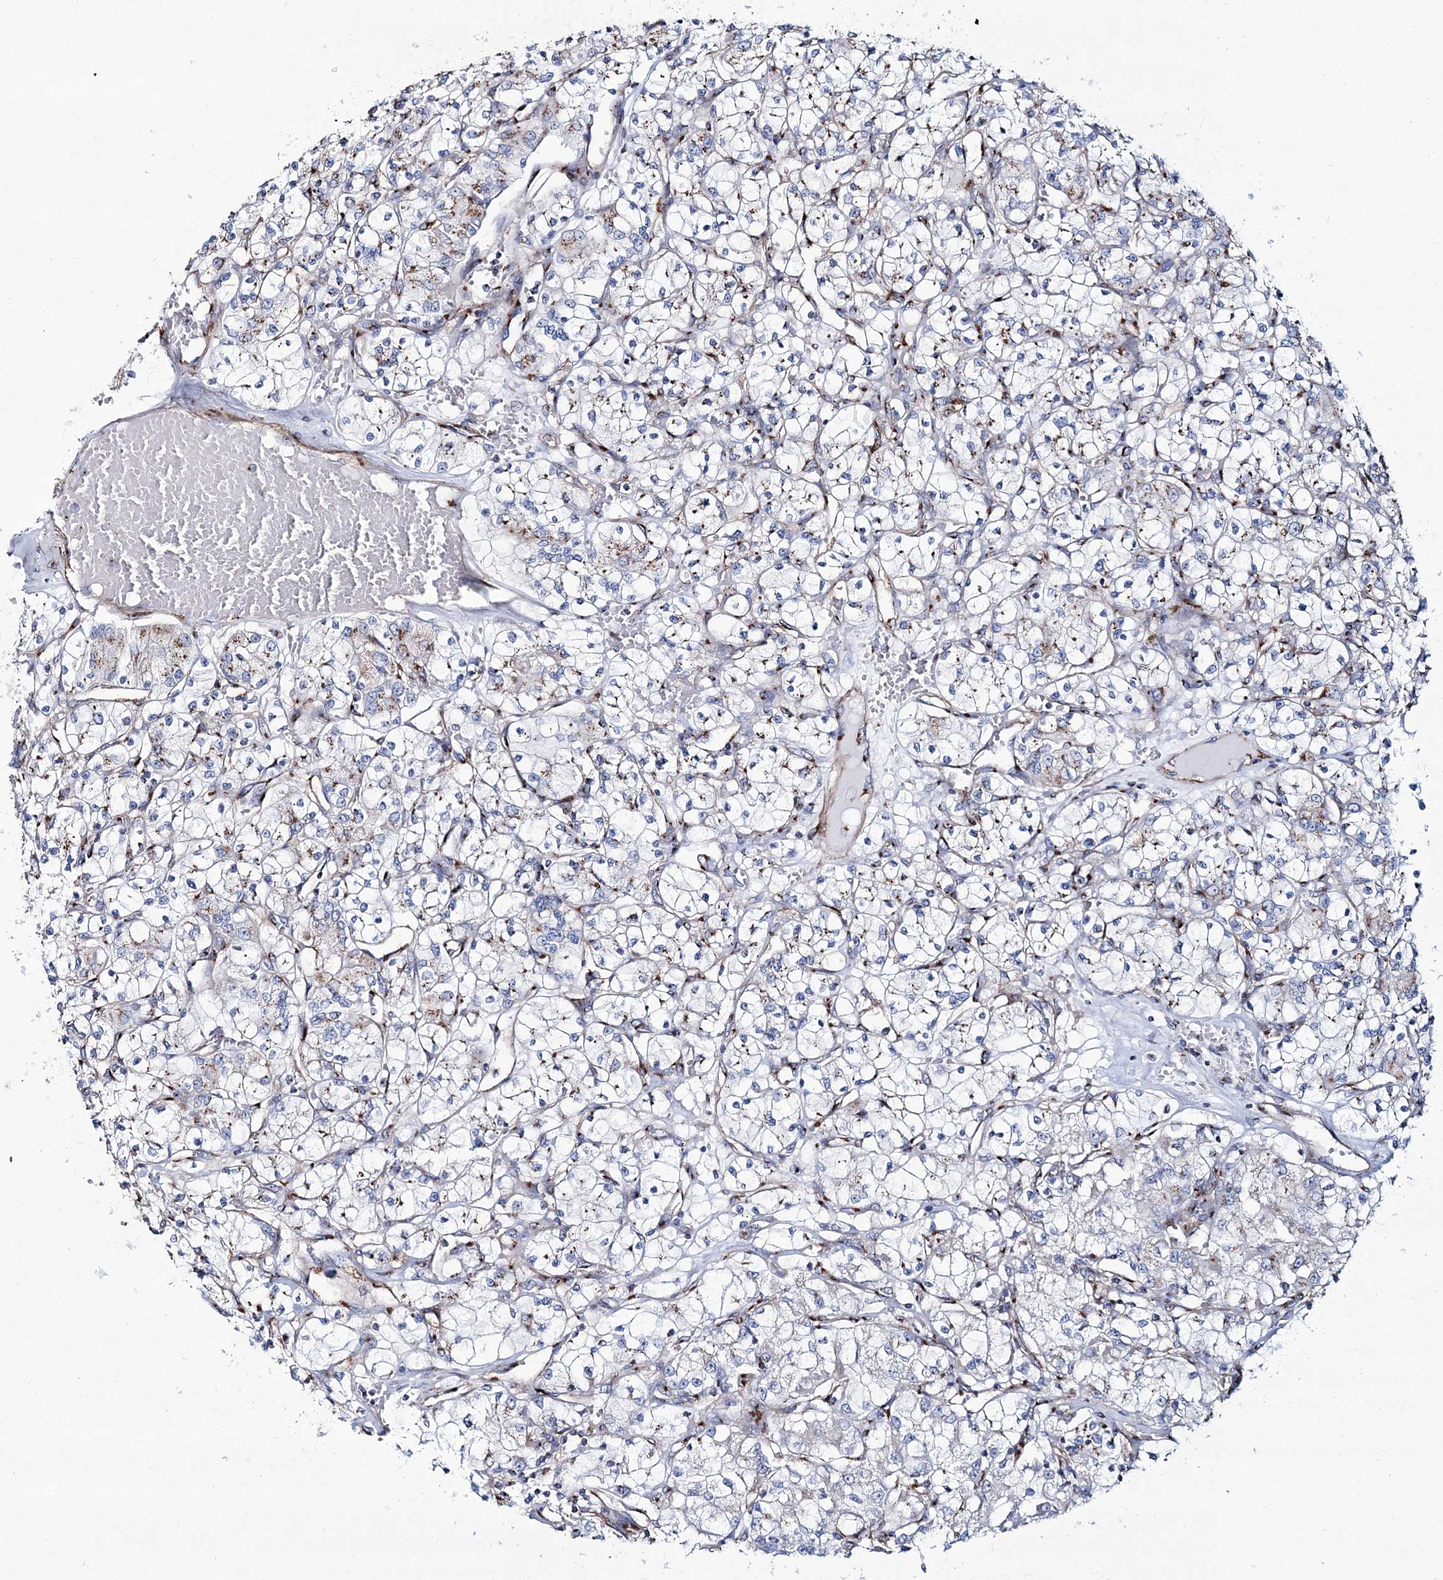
{"staining": {"intensity": "moderate", "quantity": "25%-75%", "location": "cytoplasmic/membranous"}, "tissue": "renal cancer", "cell_type": "Tumor cells", "image_type": "cancer", "snomed": [{"axis": "morphology", "description": "Adenocarcinoma, NOS"}, {"axis": "topography", "description": "Kidney"}], "caption": "A photomicrograph showing moderate cytoplasmic/membranous positivity in approximately 25%-75% of tumor cells in renal cancer (adenocarcinoma), as visualized by brown immunohistochemical staining.", "gene": "MAN1A2", "patient": {"sex": "female", "age": 59}}